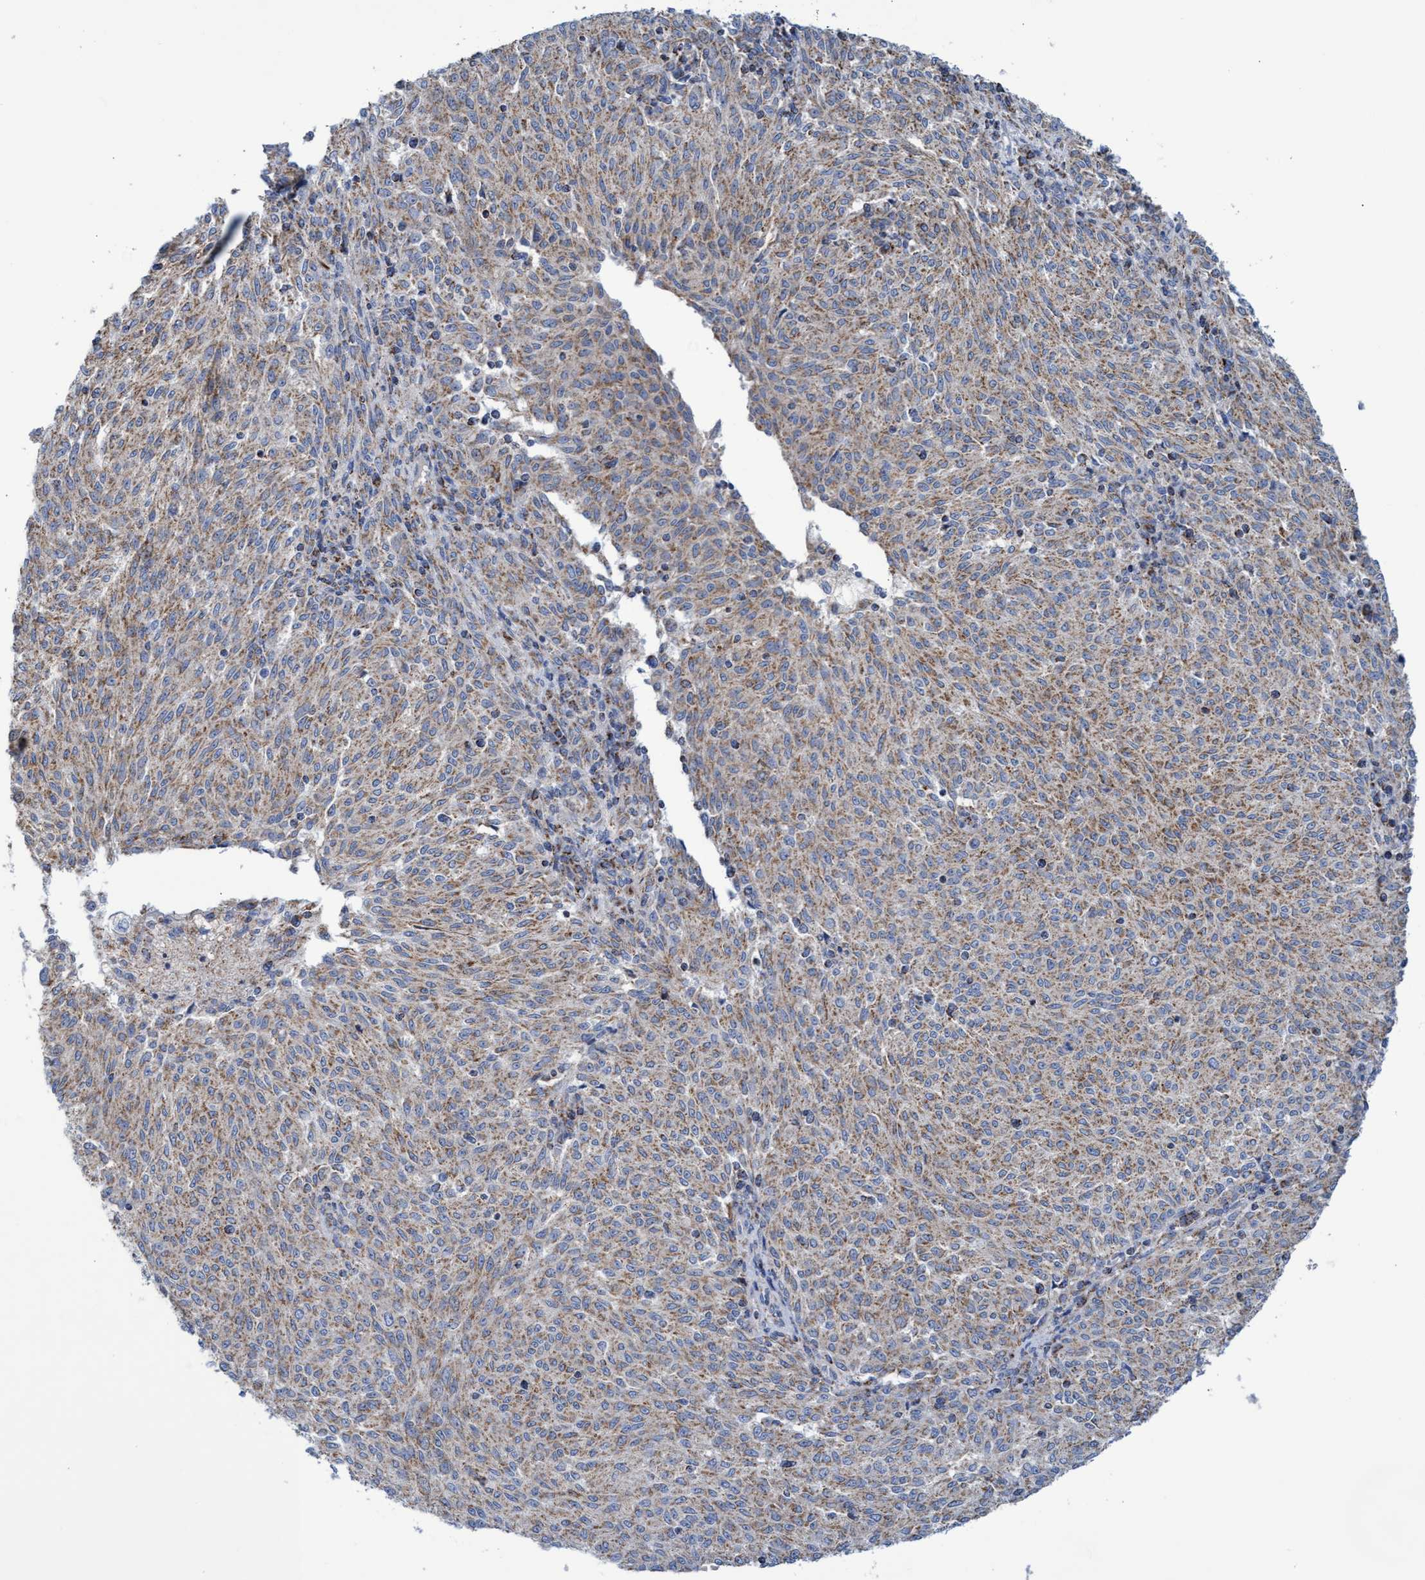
{"staining": {"intensity": "moderate", "quantity": ">75%", "location": "cytoplasmic/membranous"}, "tissue": "melanoma", "cell_type": "Tumor cells", "image_type": "cancer", "snomed": [{"axis": "morphology", "description": "Malignant melanoma, NOS"}, {"axis": "topography", "description": "Skin"}], "caption": "An IHC image of tumor tissue is shown. Protein staining in brown shows moderate cytoplasmic/membranous positivity in malignant melanoma within tumor cells.", "gene": "ZNF750", "patient": {"sex": "female", "age": 72}}